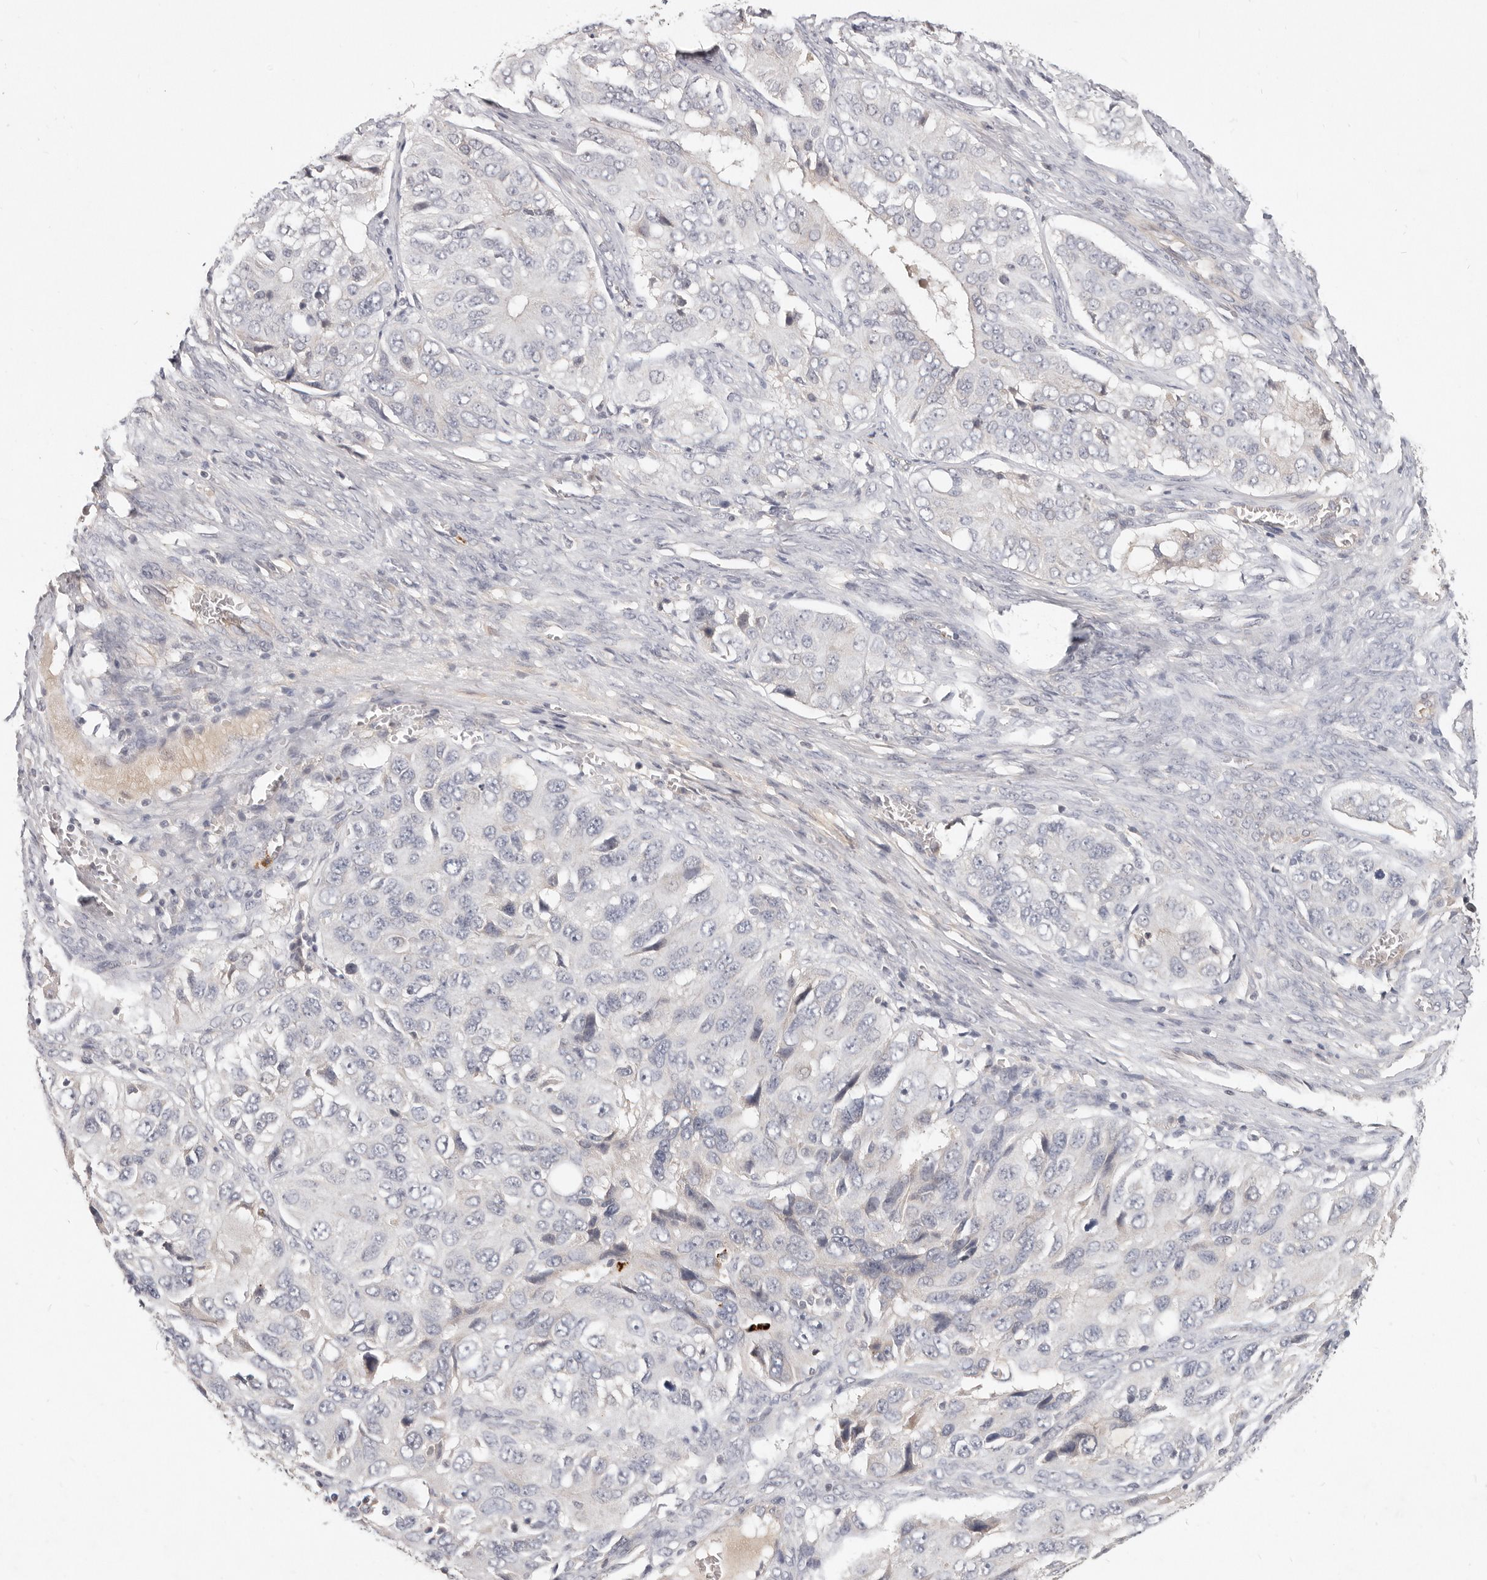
{"staining": {"intensity": "negative", "quantity": "none", "location": "none"}, "tissue": "ovarian cancer", "cell_type": "Tumor cells", "image_type": "cancer", "snomed": [{"axis": "morphology", "description": "Carcinoma, endometroid"}, {"axis": "topography", "description": "Ovary"}], "caption": "Protein analysis of ovarian cancer exhibits no significant positivity in tumor cells.", "gene": "USP49", "patient": {"sex": "female", "age": 51}}